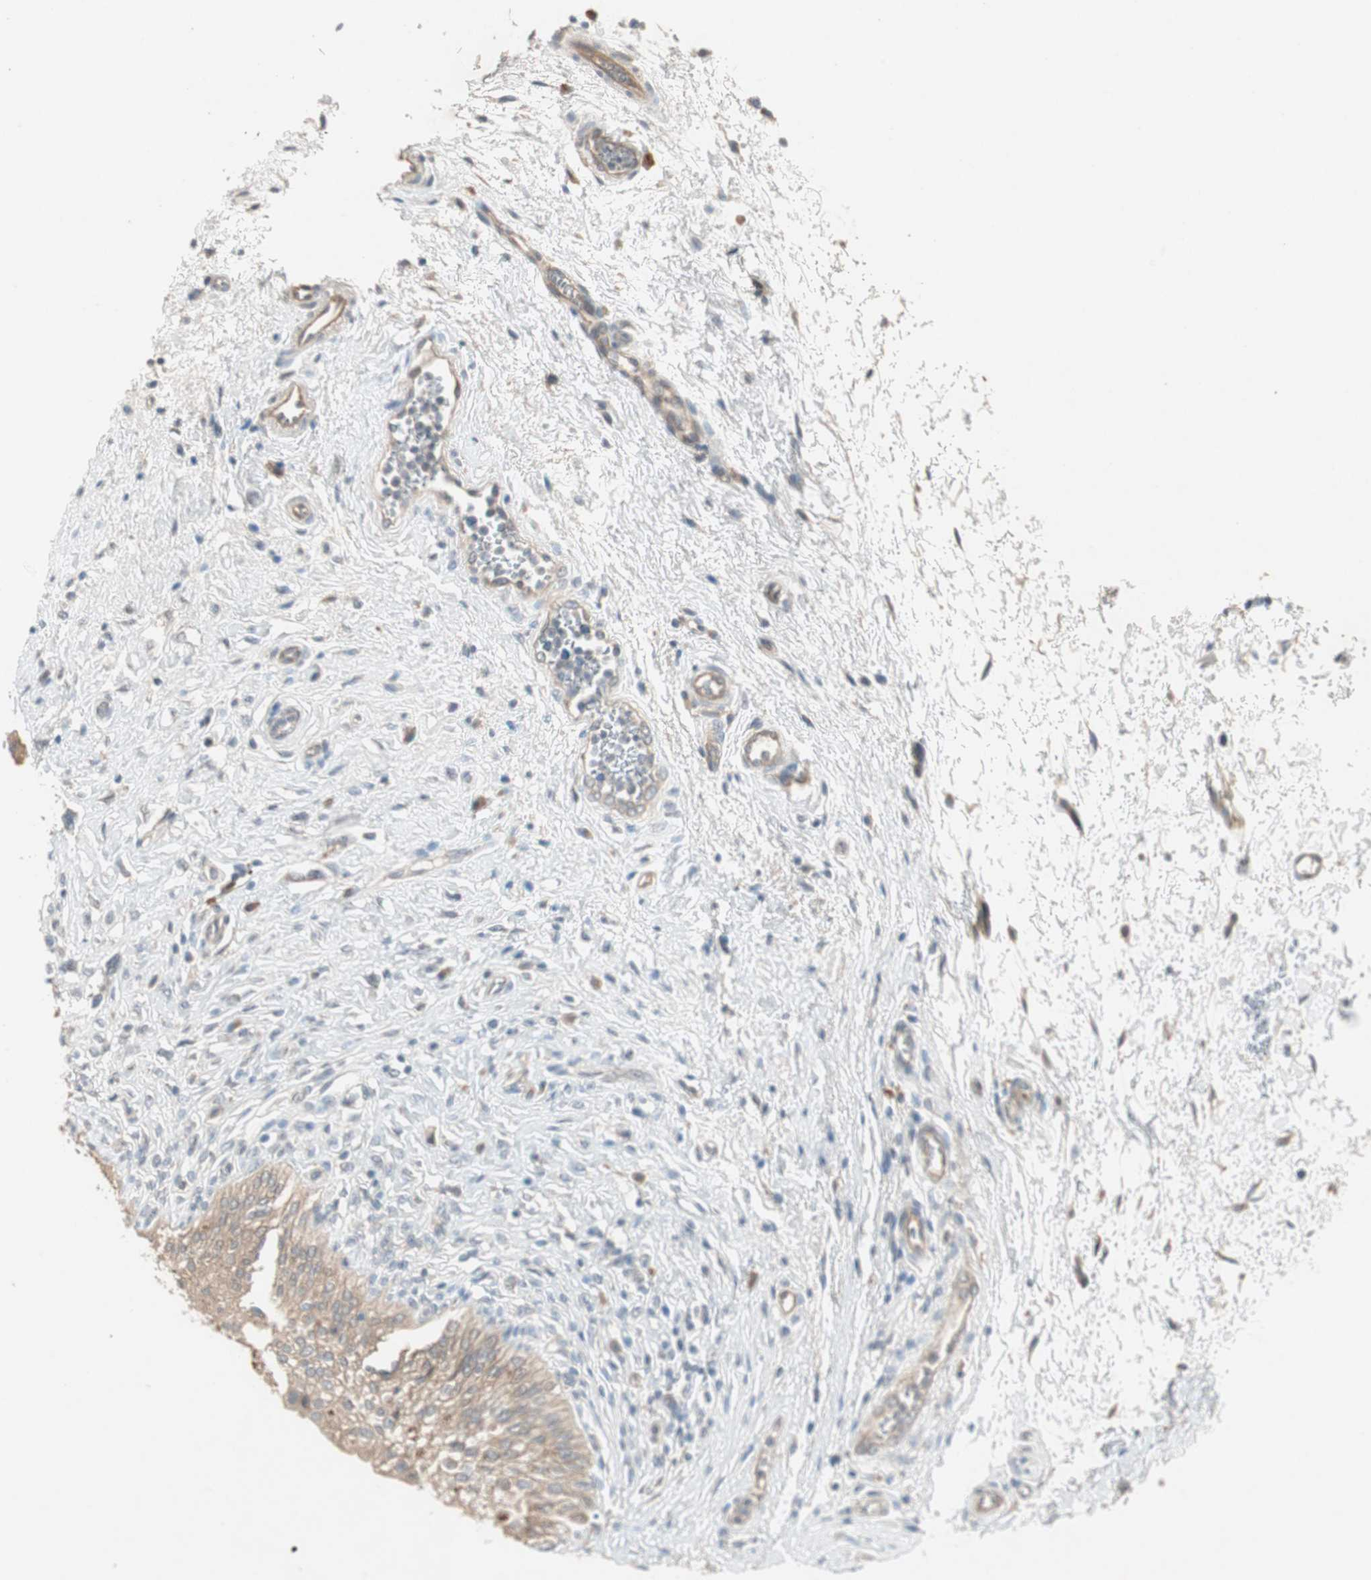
{"staining": {"intensity": "moderate", "quantity": ">75%", "location": "cytoplasmic/membranous"}, "tissue": "urinary bladder", "cell_type": "Urothelial cells", "image_type": "normal", "snomed": [{"axis": "morphology", "description": "Normal tissue, NOS"}, {"axis": "morphology", "description": "Urothelial carcinoma, High grade"}, {"axis": "topography", "description": "Urinary bladder"}], "caption": "Protein staining shows moderate cytoplasmic/membranous staining in approximately >75% of urothelial cells in benign urinary bladder. Immunohistochemistry (ihc) stains the protein in brown and the nuclei are stained blue.", "gene": "NCLN", "patient": {"sex": "male", "age": 46}}